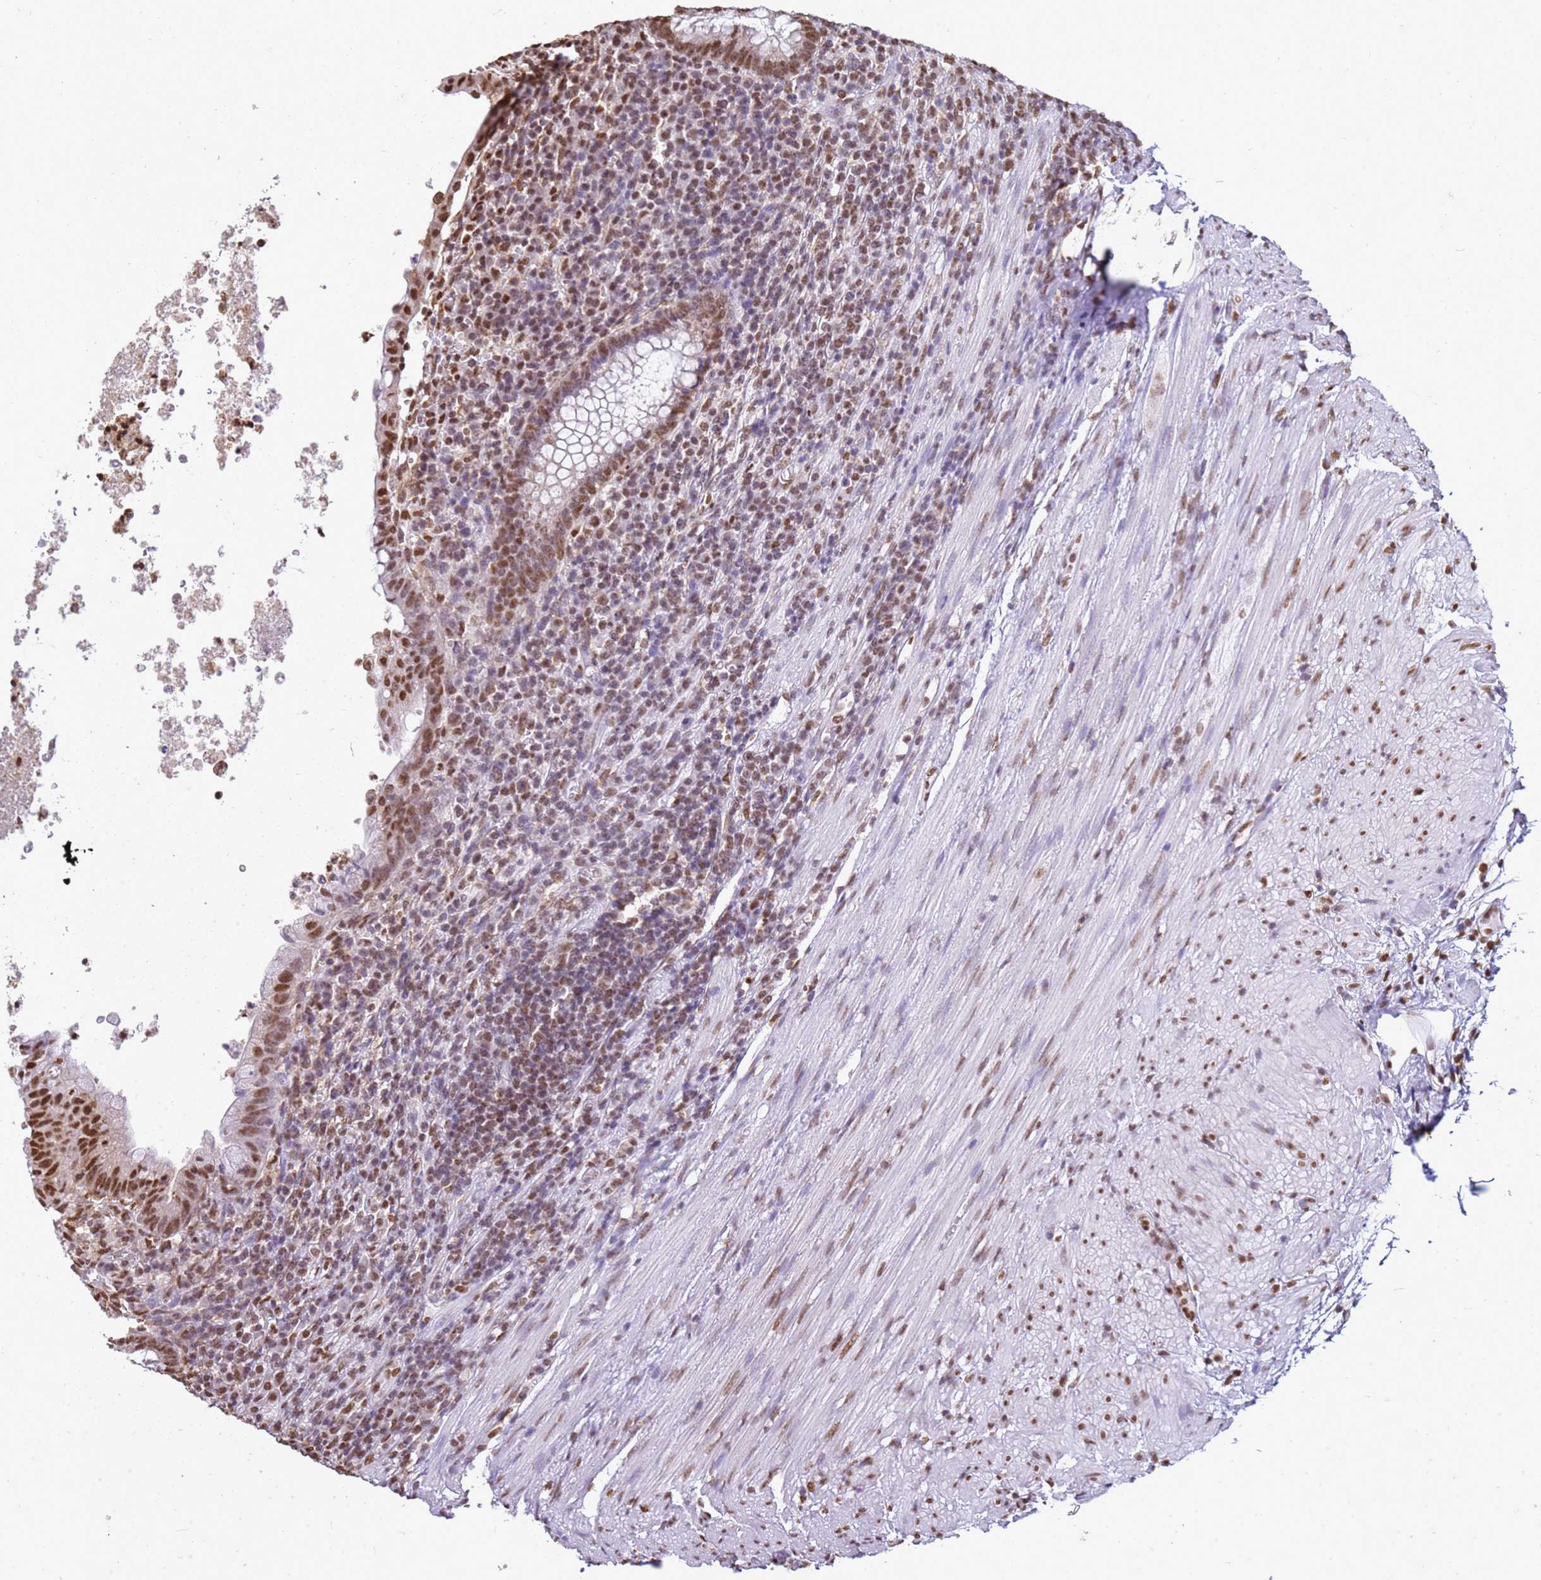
{"staining": {"intensity": "moderate", "quantity": ">75%", "location": "nuclear"}, "tissue": "appendix", "cell_type": "Glandular cells", "image_type": "normal", "snomed": [{"axis": "morphology", "description": "Normal tissue, NOS"}, {"axis": "topography", "description": "Appendix"}], "caption": "Immunohistochemical staining of normal appendix reveals medium levels of moderate nuclear positivity in about >75% of glandular cells.", "gene": "APEX1", "patient": {"sex": "male", "age": 83}}